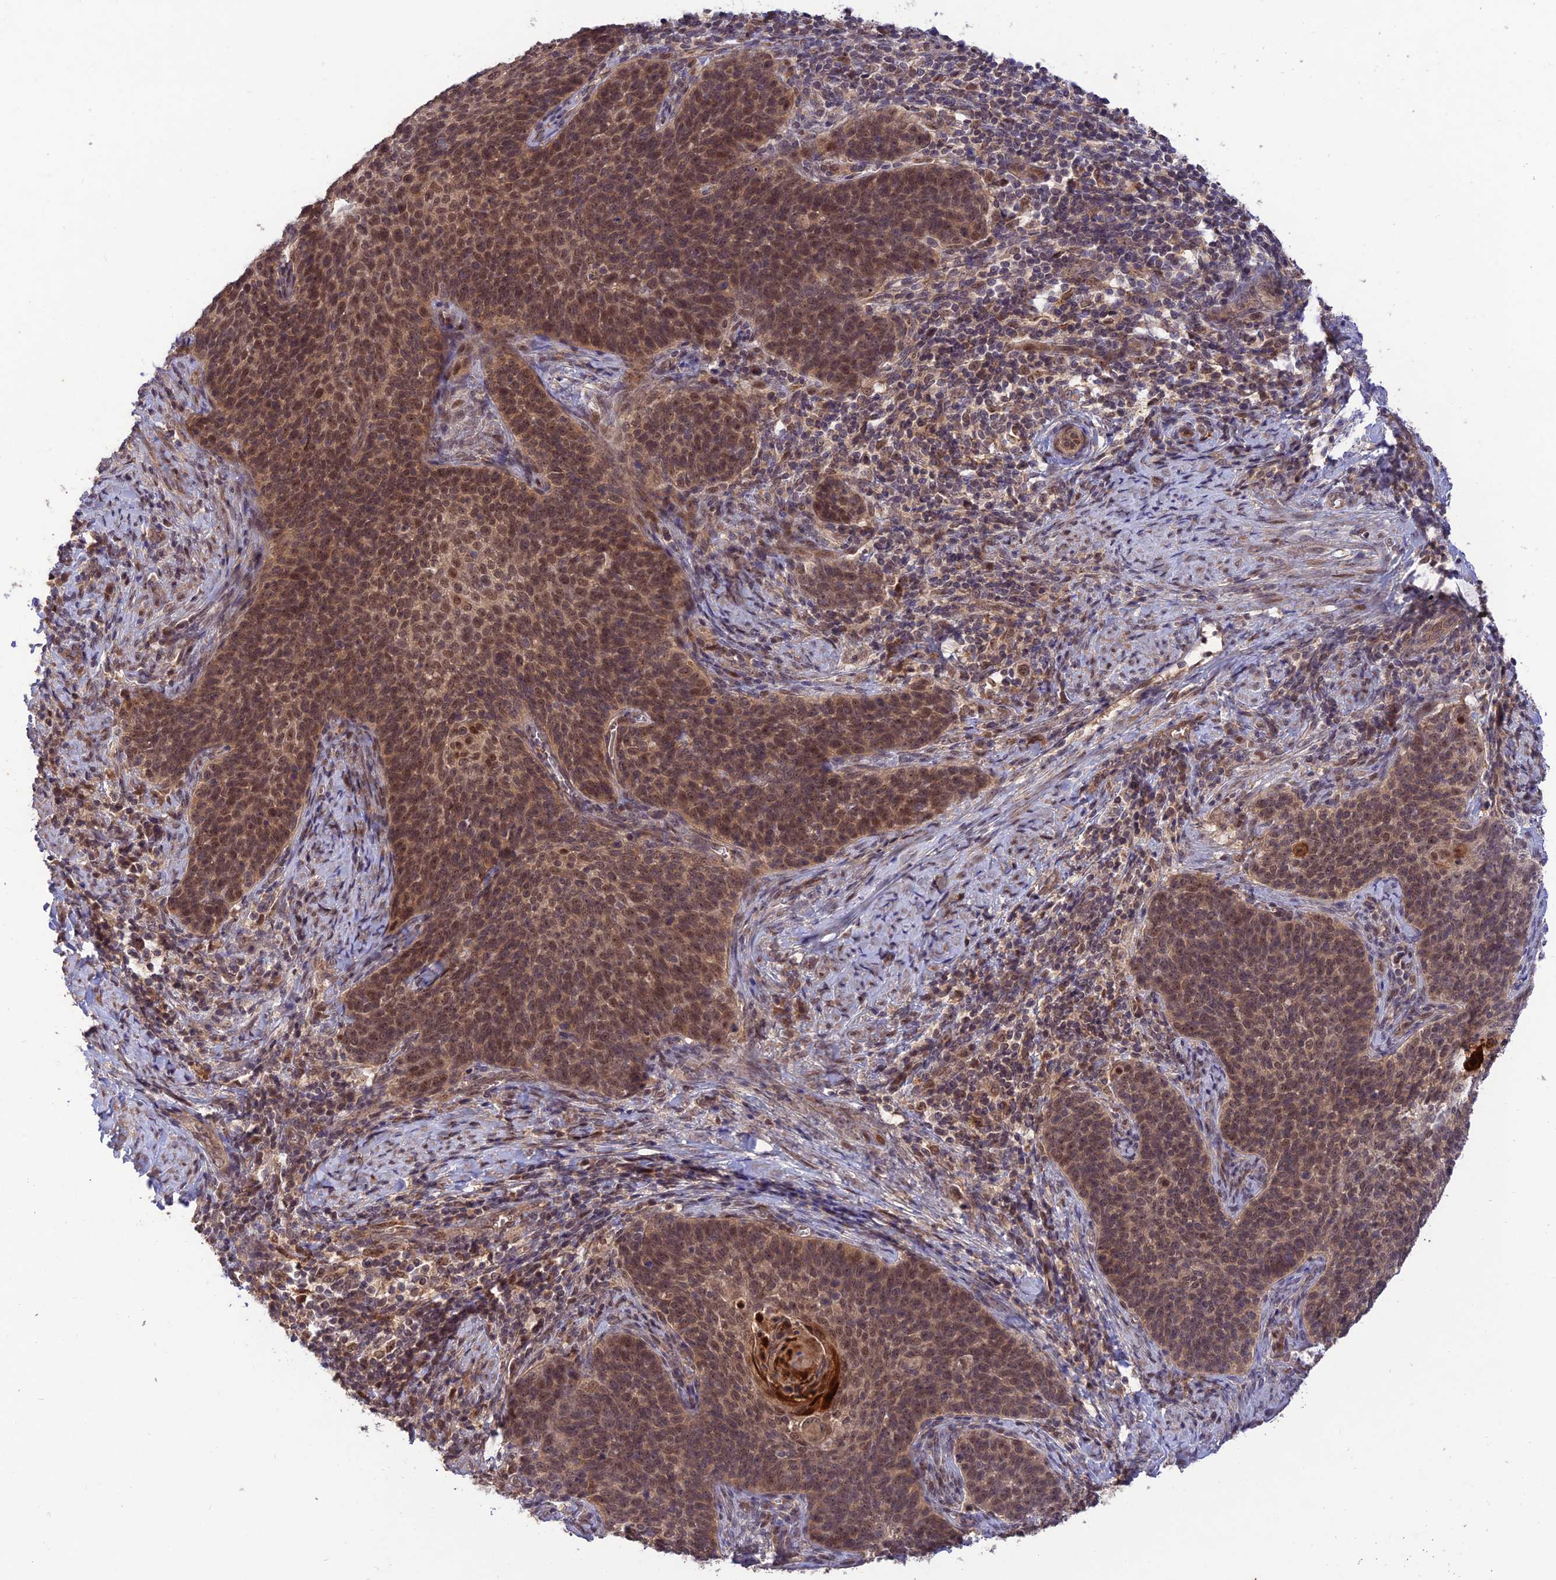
{"staining": {"intensity": "moderate", "quantity": ">75%", "location": "cytoplasmic/membranous,nuclear"}, "tissue": "cervical cancer", "cell_type": "Tumor cells", "image_type": "cancer", "snomed": [{"axis": "morphology", "description": "Normal tissue, NOS"}, {"axis": "morphology", "description": "Squamous cell carcinoma, NOS"}, {"axis": "topography", "description": "Cervix"}], "caption": "The micrograph displays immunohistochemical staining of cervical squamous cell carcinoma. There is moderate cytoplasmic/membranous and nuclear staining is appreciated in approximately >75% of tumor cells.", "gene": "REV1", "patient": {"sex": "female", "age": 39}}